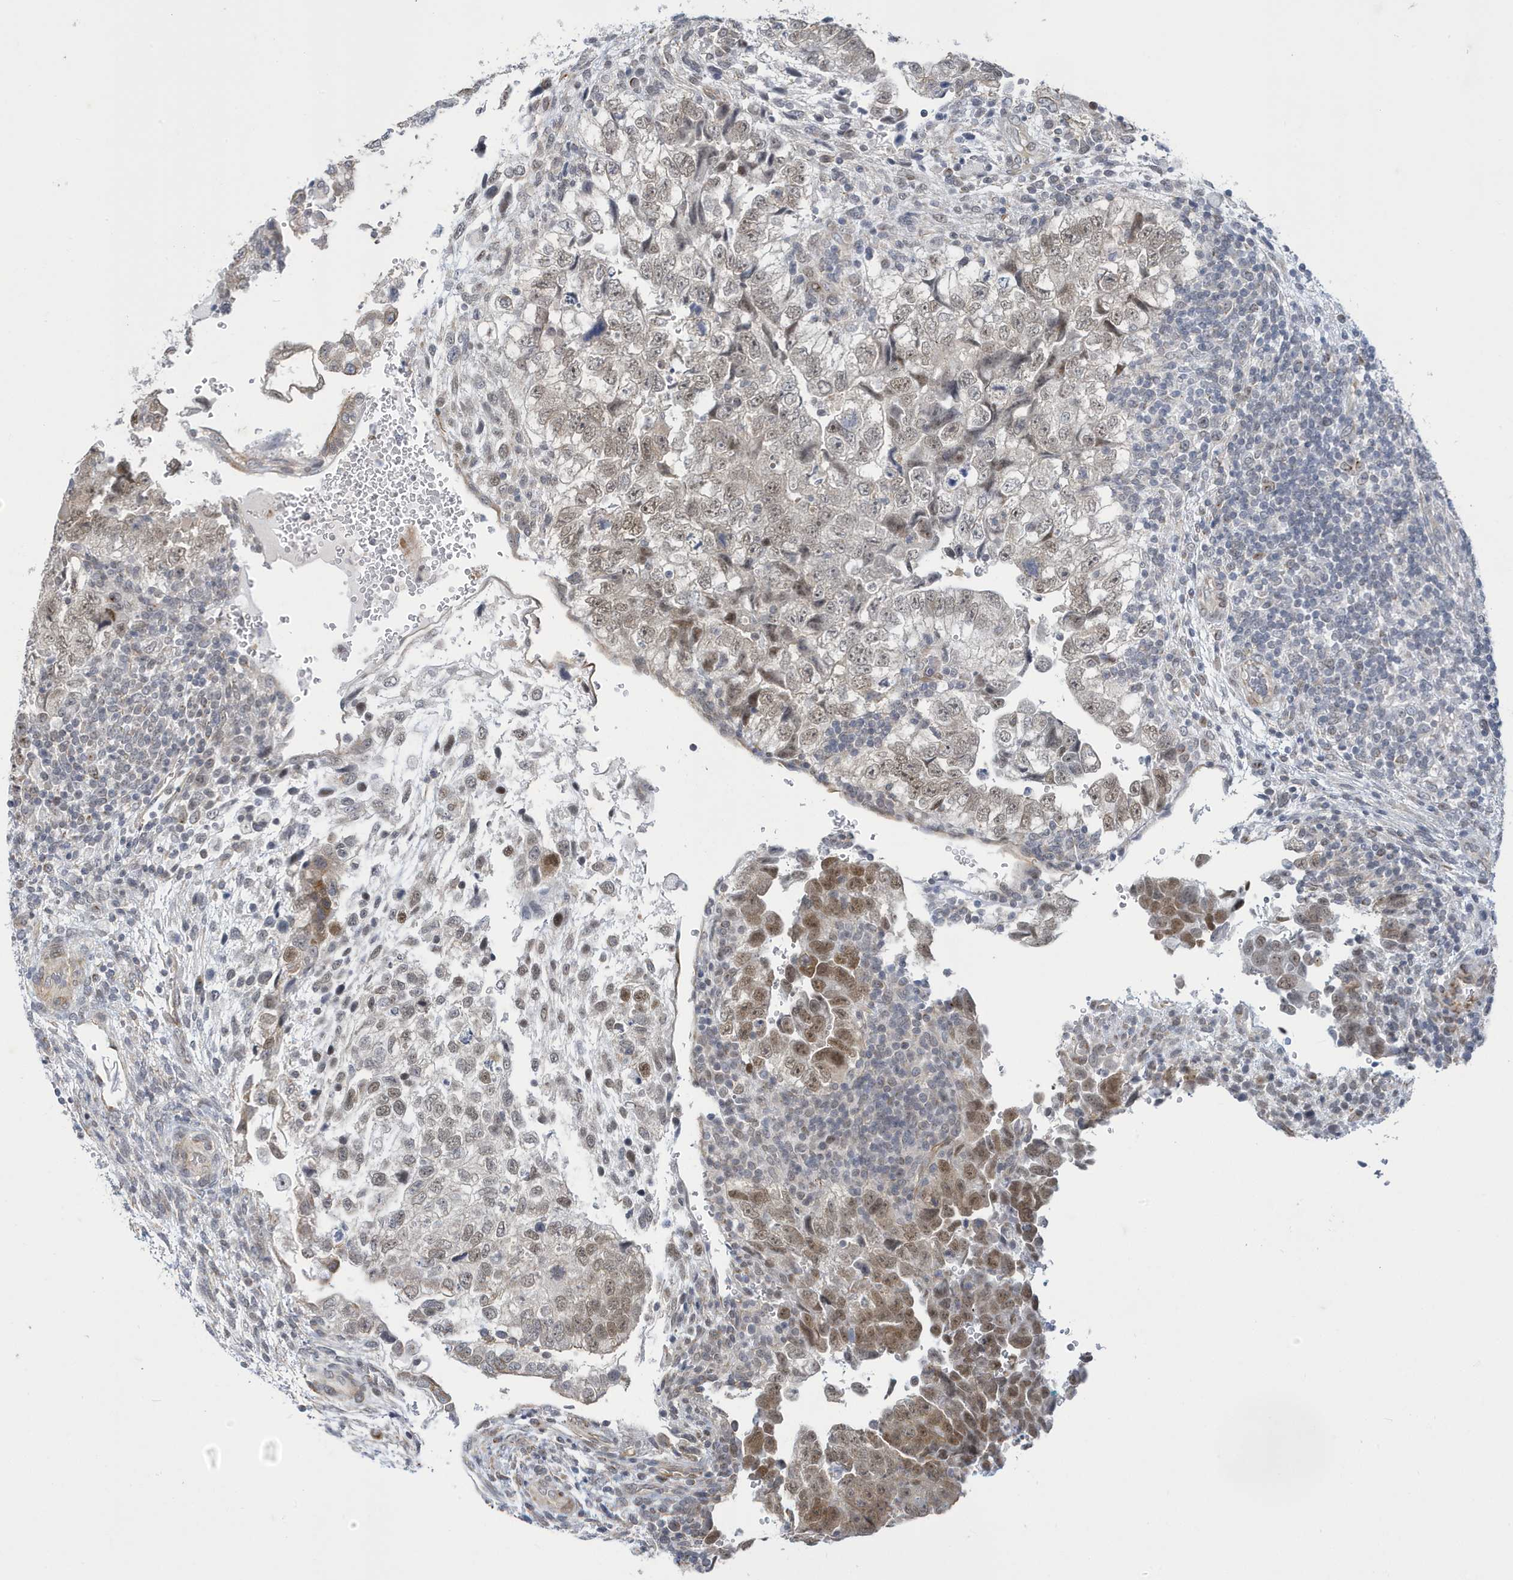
{"staining": {"intensity": "moderate", "quantity": "25%-75%", "location": "nuclear"}, "tissue": "testis cancer", "cell_type": "Tumor cells", "image_type": "cancer", "snomed": [{"axis": "morphology", "description": "Carcinoma, Embryonal, NOS"}, {"axis": "topography", "description": "Testis"}], "caption": "An image of testis cancer stained for a protein shows moderate nuclear brown staining in tumor cells.", "gene": "ZNF654", "patient": {"sex": "male", "age": 37}}